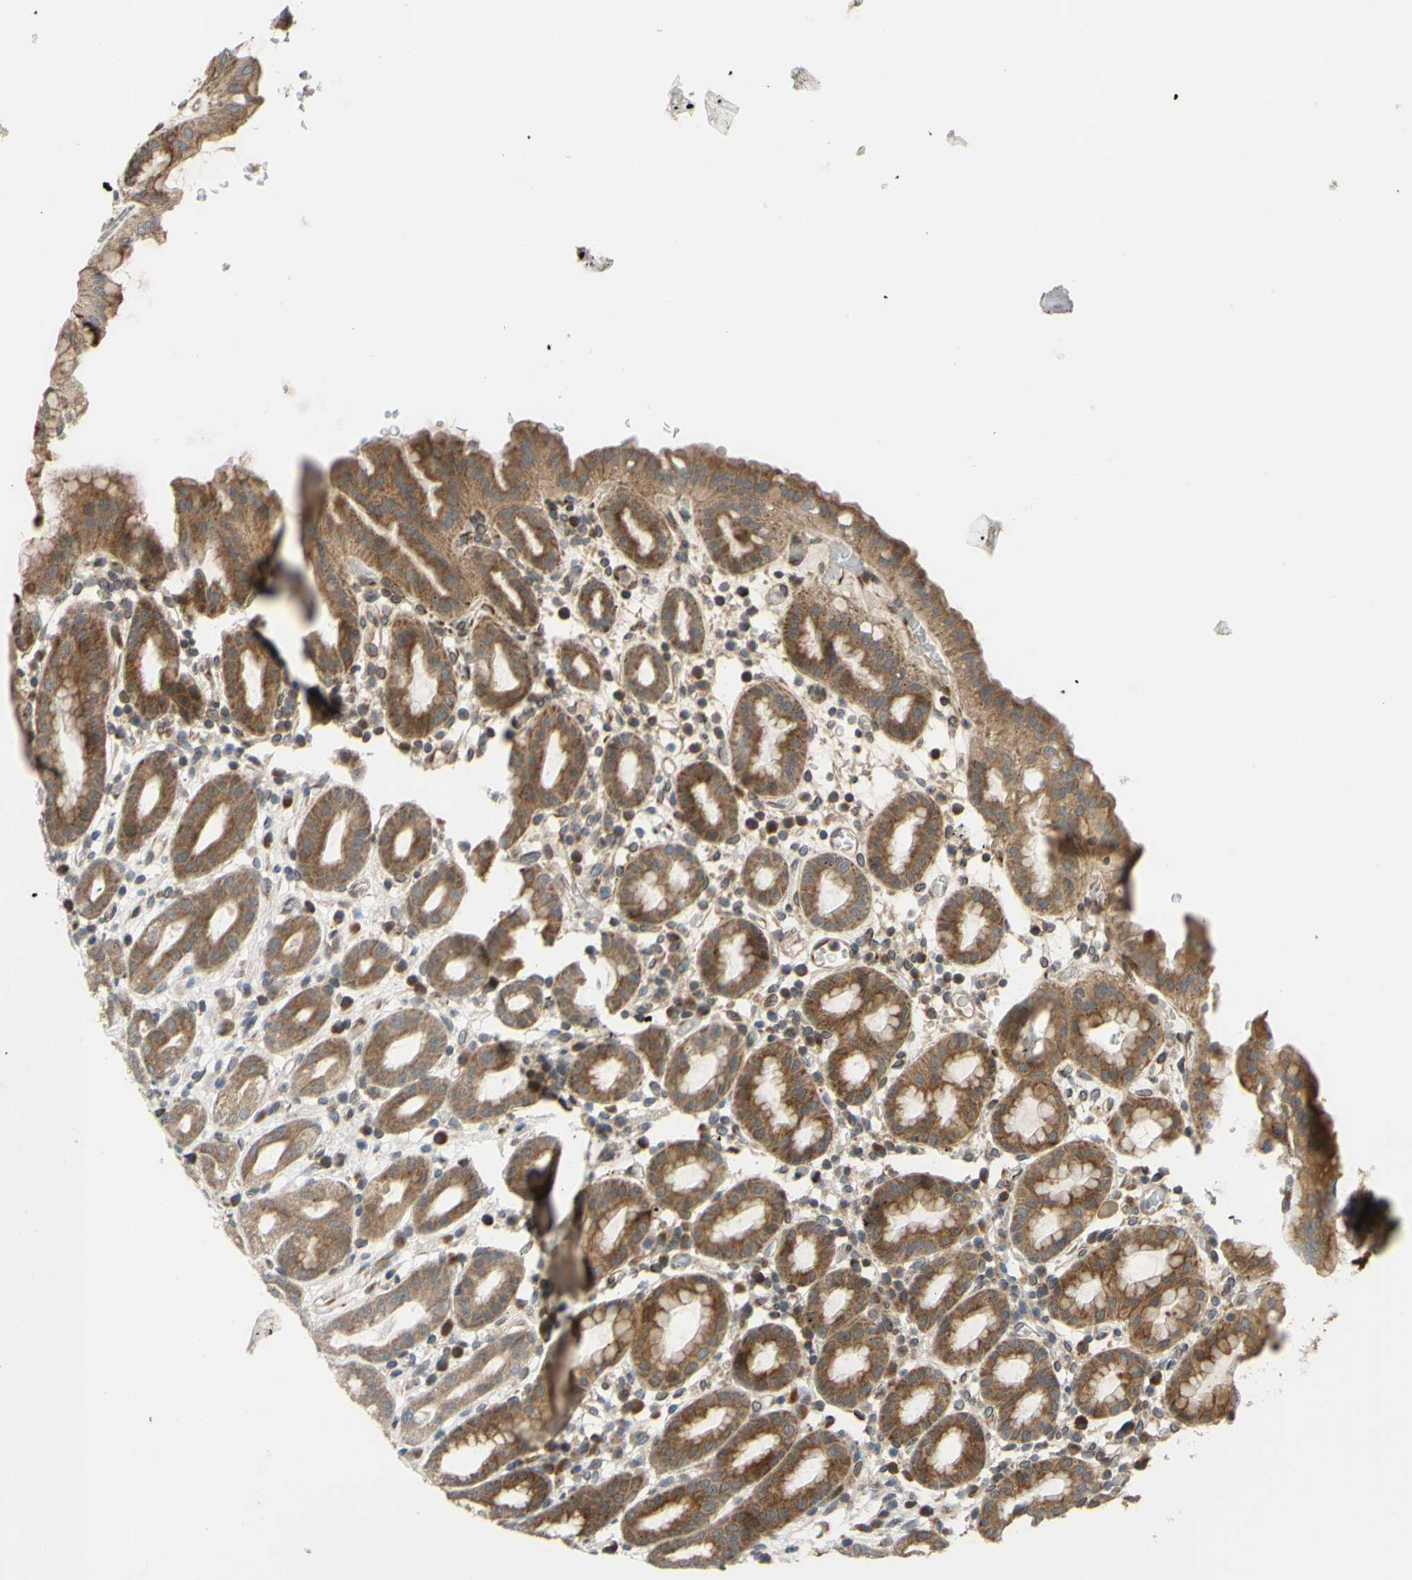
{"staining": {"intensity": "moderate", "quantity": ">75%", "location": "cytoplasmic/membranous"}, "tissue": "stomach", "cell_type": "Glandular cells", "image_type": "normal", "snomed": [{"axis": "morphology", "description": "Normal tissue, NOS"}, {"axis": "topography", "description": "Stomach, upper"}], "caption": "About >75% of glandular cells in normal stomach show moderate cytoplasmic/membranous protein expression as visualized by brown immunohistochemical staining.", "gene": "PRAF2", "patient": {"sex": "male", "age": 68}}